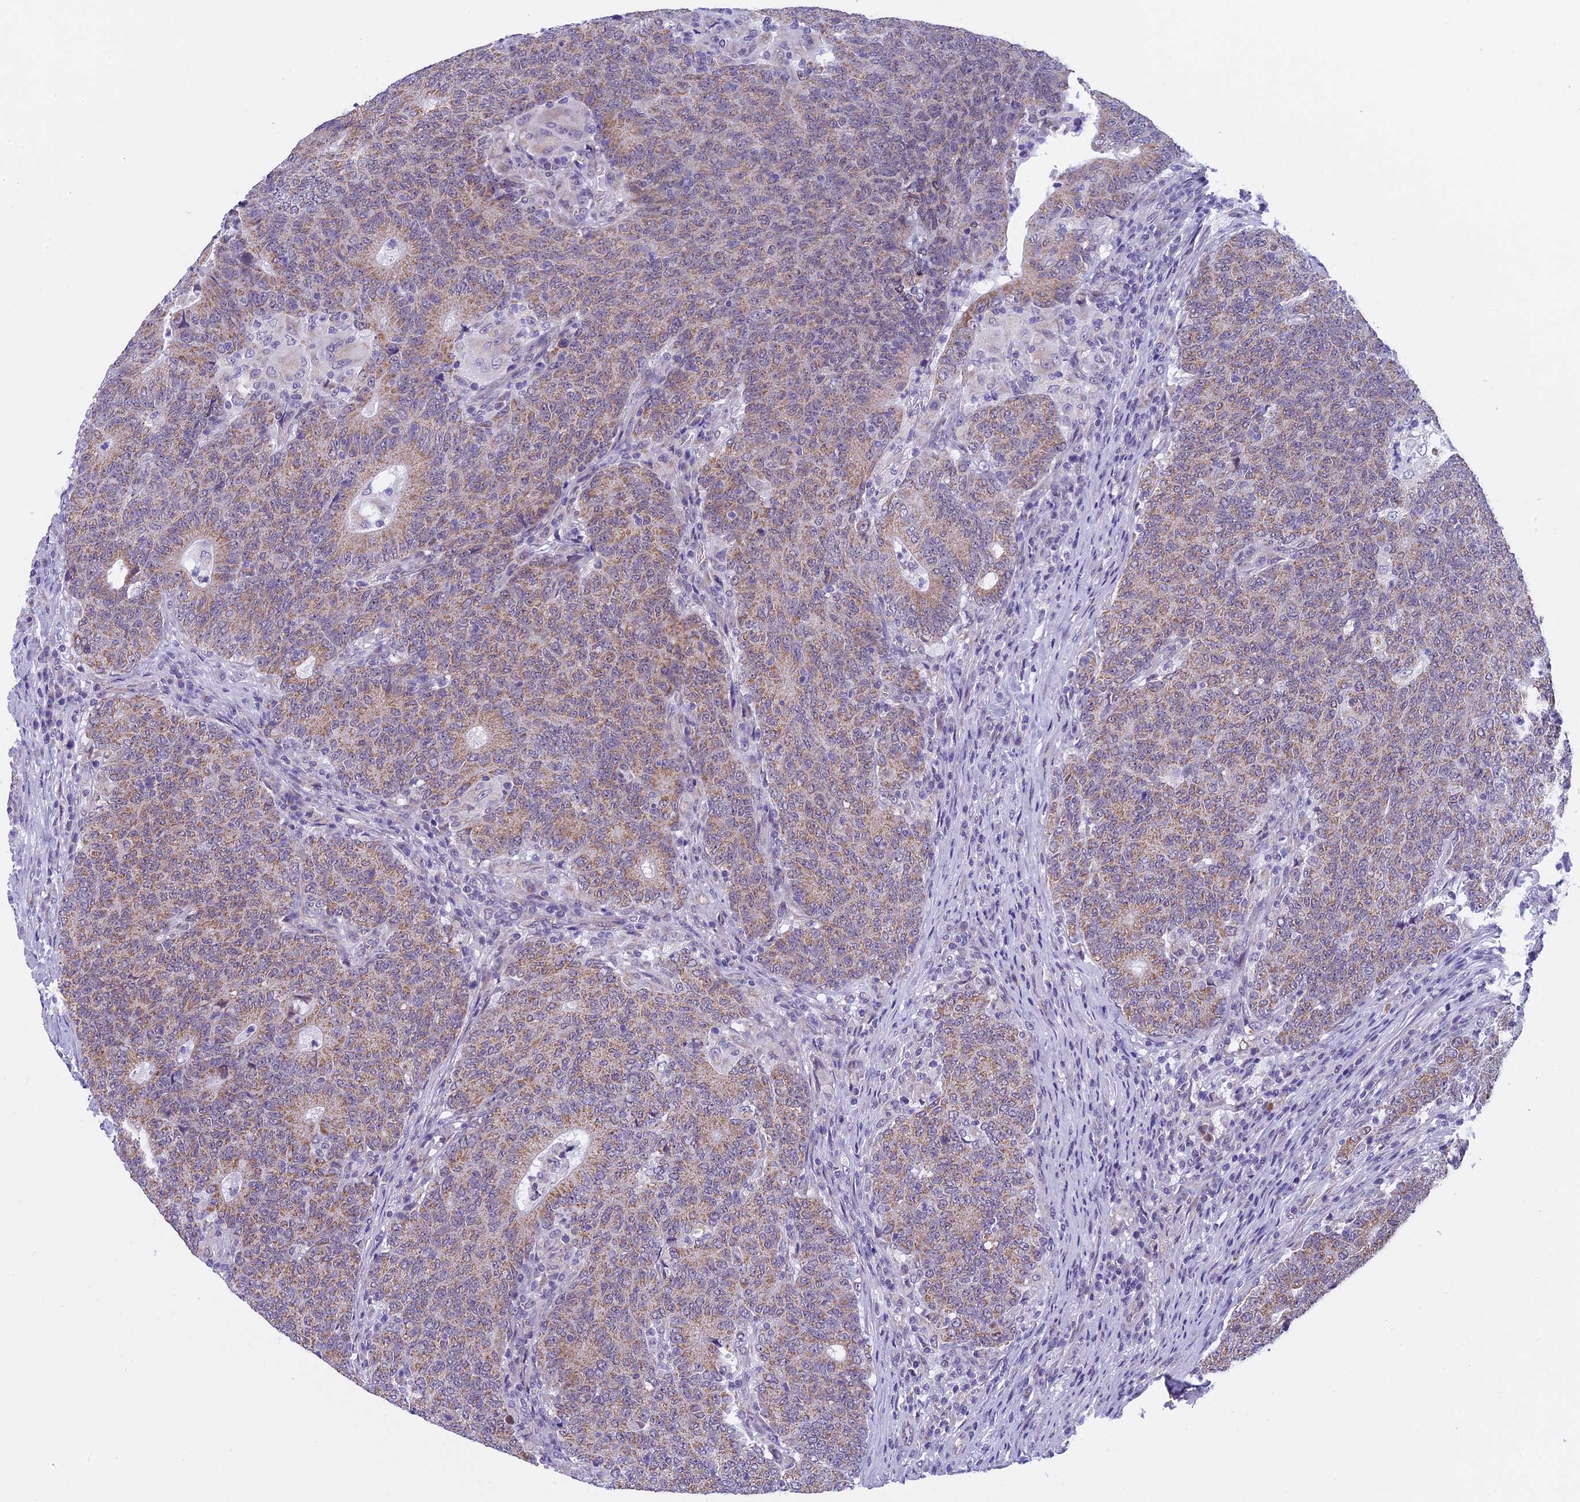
{"staining": {"intensity": "moderate", "quantity": ">75%", "location": "cytoplasmic/membranous"}, "tissue": "colorectal cancer", "cell_type": "Tumor cells", "image_type": "cancer", "snomed": [{"axis": "morphology", "description": "Adenocarcinoma, NOS"}, {"axis": "topography", "description": "Colon"}], "caption": "IHC staining of colorectal adenocarcinoma, which exhibits medium levels of moderate cytoplasmic/membranous expression in approximately >75% of tumor cells indicating moderate cytoplasmic/membranous protein positivity. The staining was performed using DAB (3,3'-diaminobenzidine) (brown) for protein detection and nuclei were counterstained in hematoxylin (blue).", "gene": "ZNF317", "patient": {"sex": "female", "age": 75}}